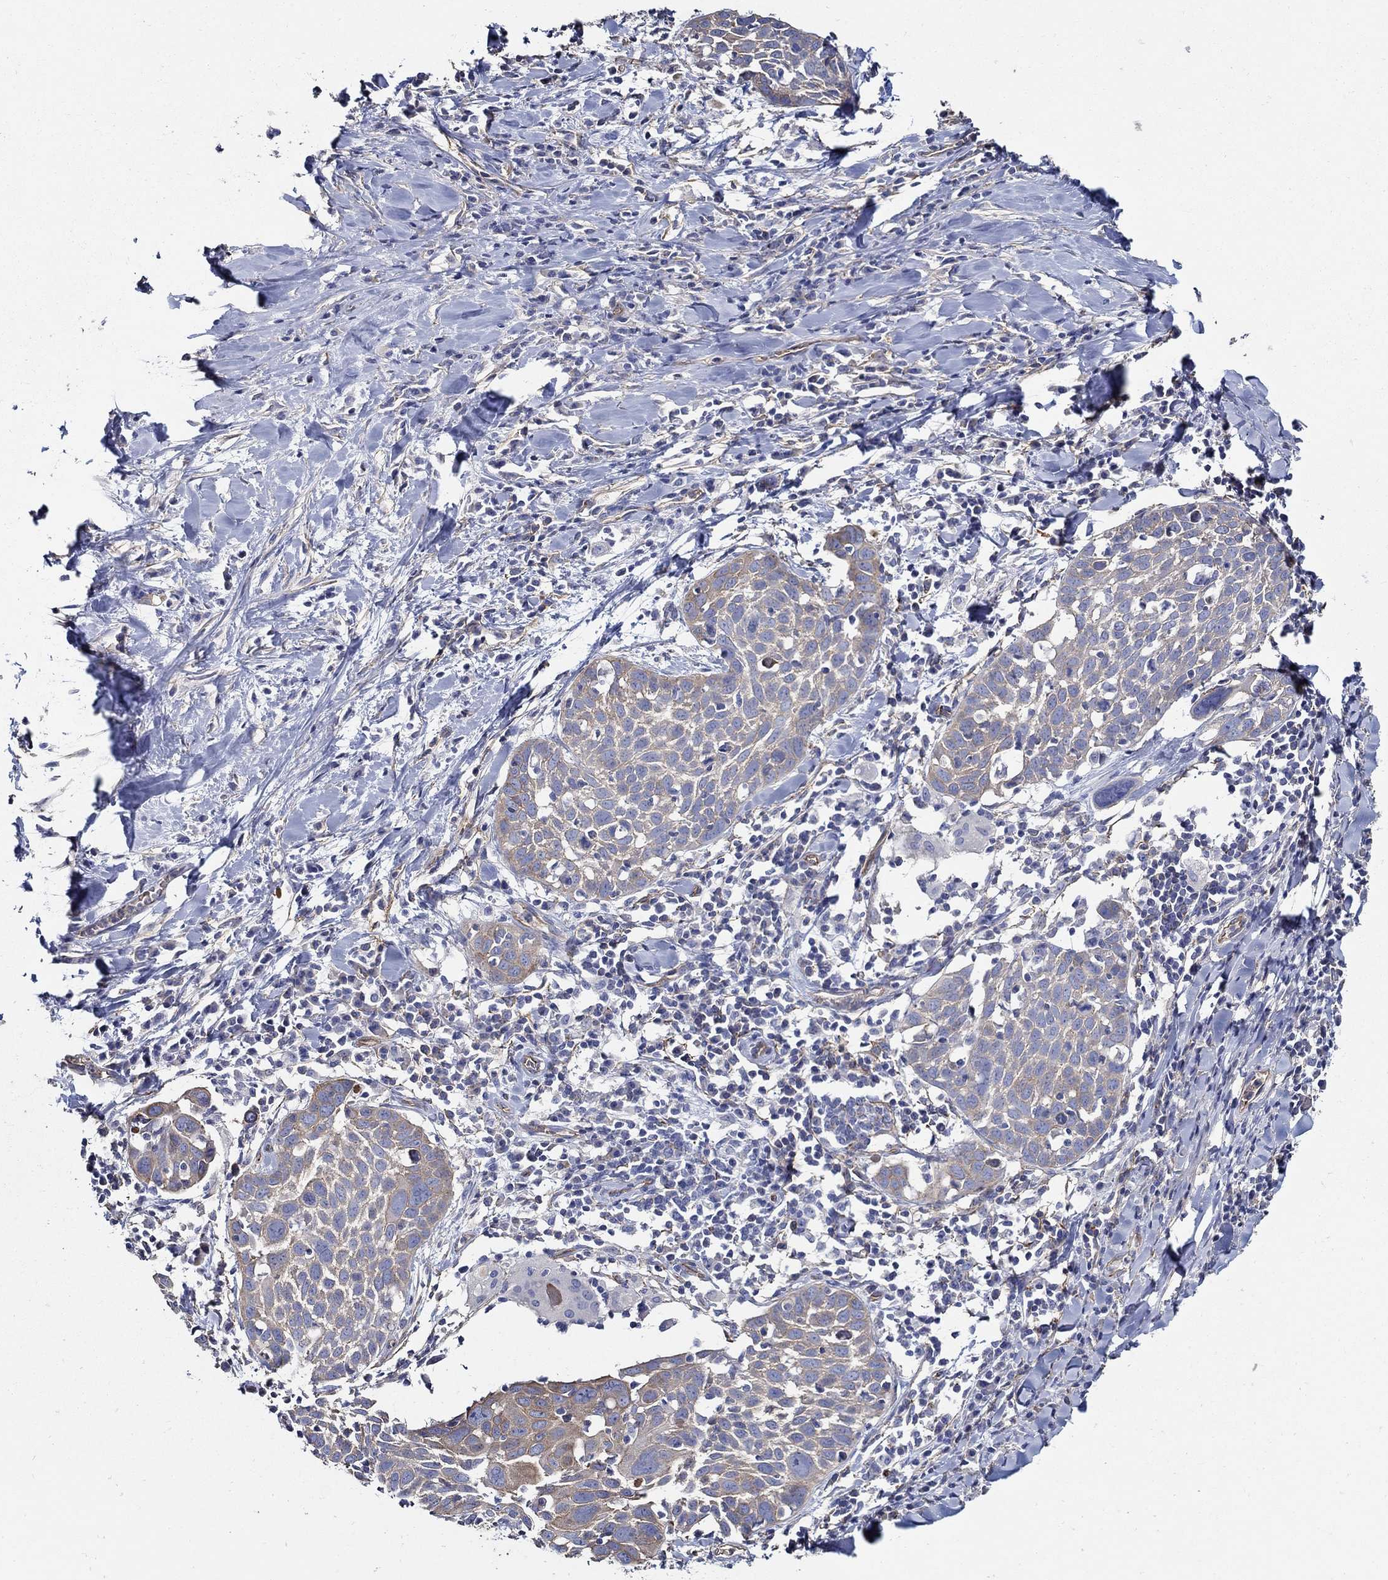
{"staining": {"intensity": "weak", "quantity": "25%-75%", "location": "cytoplasmic/membranous"}, "tissue": "lung cancer", "cell_type": "Tumor cells", "image_type": "cancer", "snomed": [{"axis": "morphology", "description": "Squamous cell carcinoma, NOS"}, {"axis": "topography", "description": "Lung"}], "caption": "Lung cancer (squamous cell carcinoma) stained for a protein (brown) shows weak cytoplasmic/membranous positive expression in about 25%-75% of tumor cells.", "gene": "APBB3", "patient": {"sex": "male", "age": 57}}